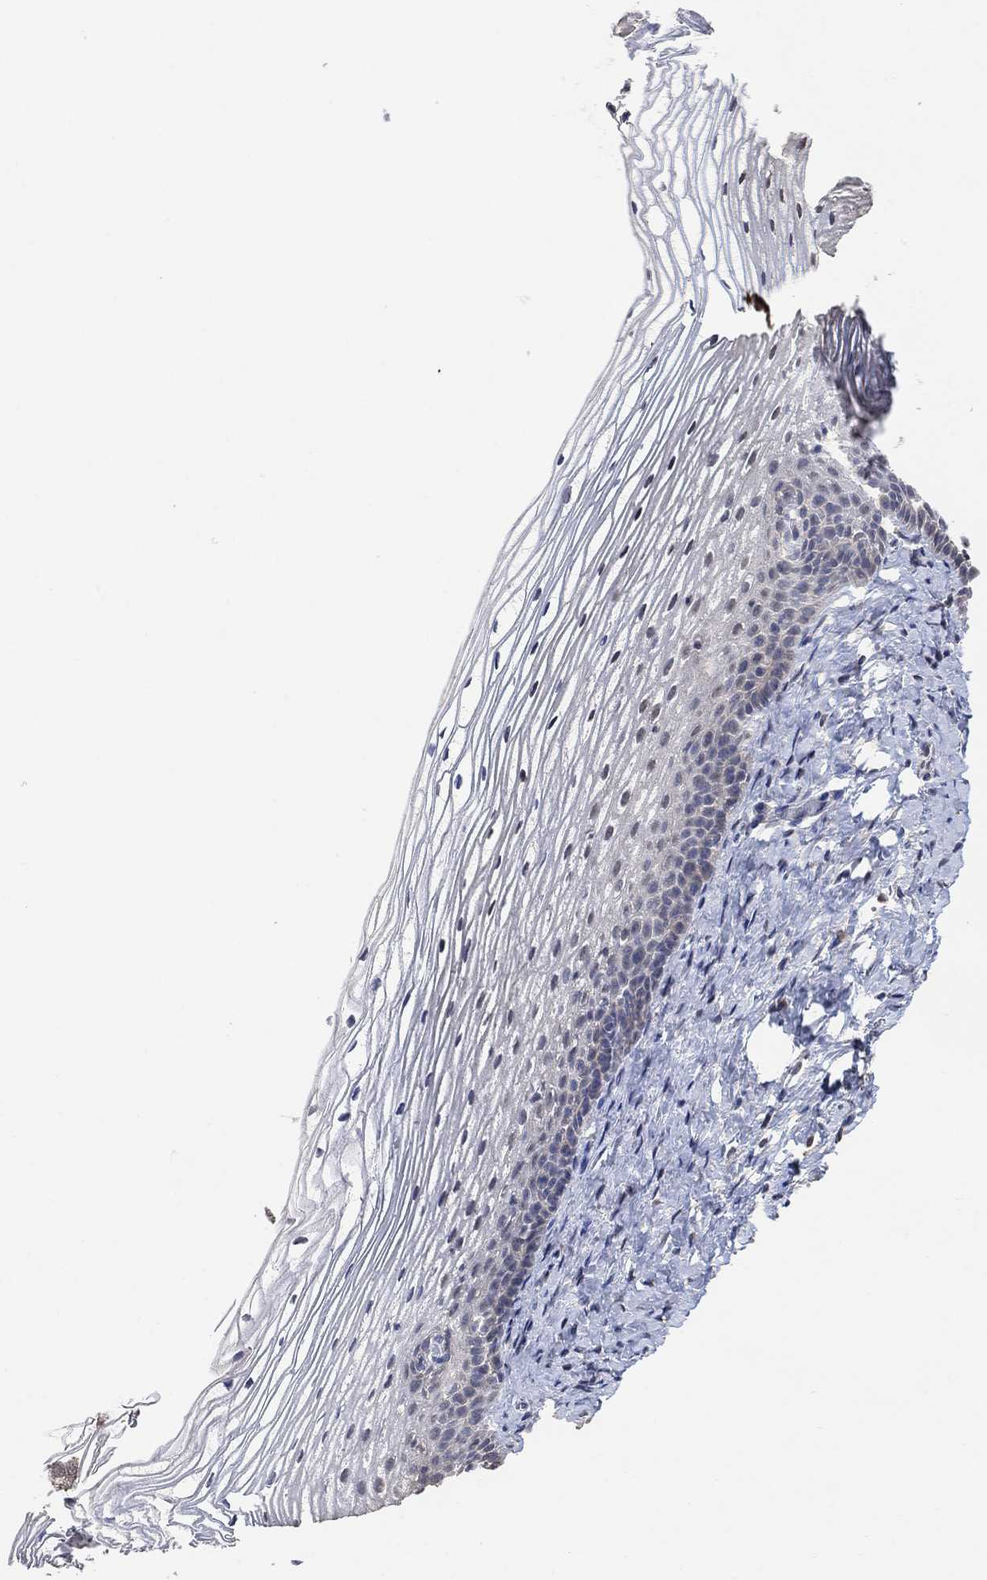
{"staining": {"intensity": "moderate", "quantity": "<25%", "location": "cytoplasmic/membranous"}, "tissue": "cervix", "cell_type": "Glandular cells", "image_type": "normal", "snomed": [{"axis": "morphology", "description": "Normal tissue, NOS"}, {"axis": "topography", "description": "Cervix"}], "caption": "Cervix stained with DAB IHC displays low levels of moderate cytoplasmic/membranous staining in approximately <25% of glandular cells. The protein of interest is stained brown, and the nuclei are stained in blue (DAB IHC with brightfield microscopy, high magnification).", "gene": "UNC5B", "patient": {"sex": "female", "age": 39}}